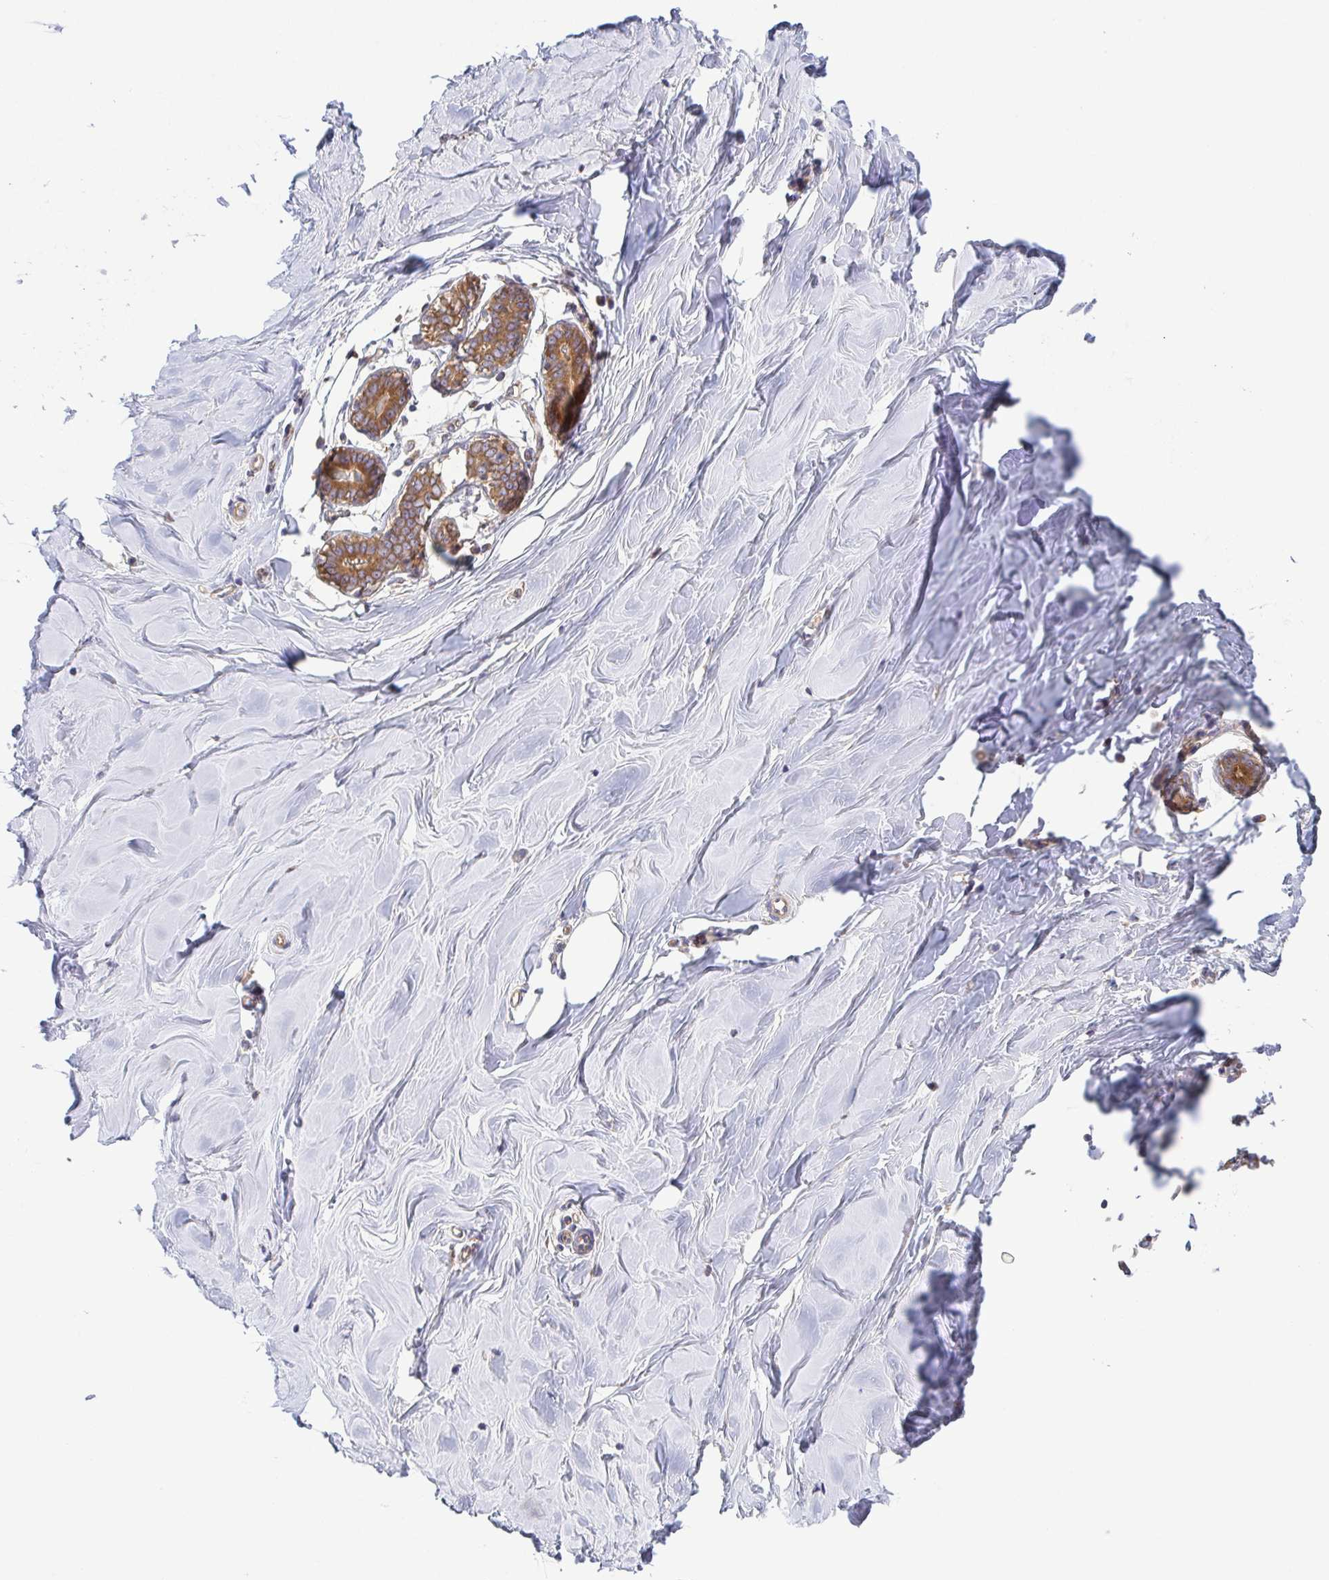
{"staining": {"intensity": "negative", "quantity": "none", "location": "none"}, "tissue": "breast", "cell_type": "Adipocytes", "image_type": "normal", "snomed": [{"axis": "morphology", "description": "Normal tissue, NOS"}, {"axis": "topography", "description": "Breast"}], "caption": "This photomicrograph is of unremarkable breast stained with immunohistochemistry to label a protein in brown with the nuclei are counter-stained blue. There is no staining in adipocytes.", "gene": "KIF5B", "patient": {"sex": "female", "age": 27}}